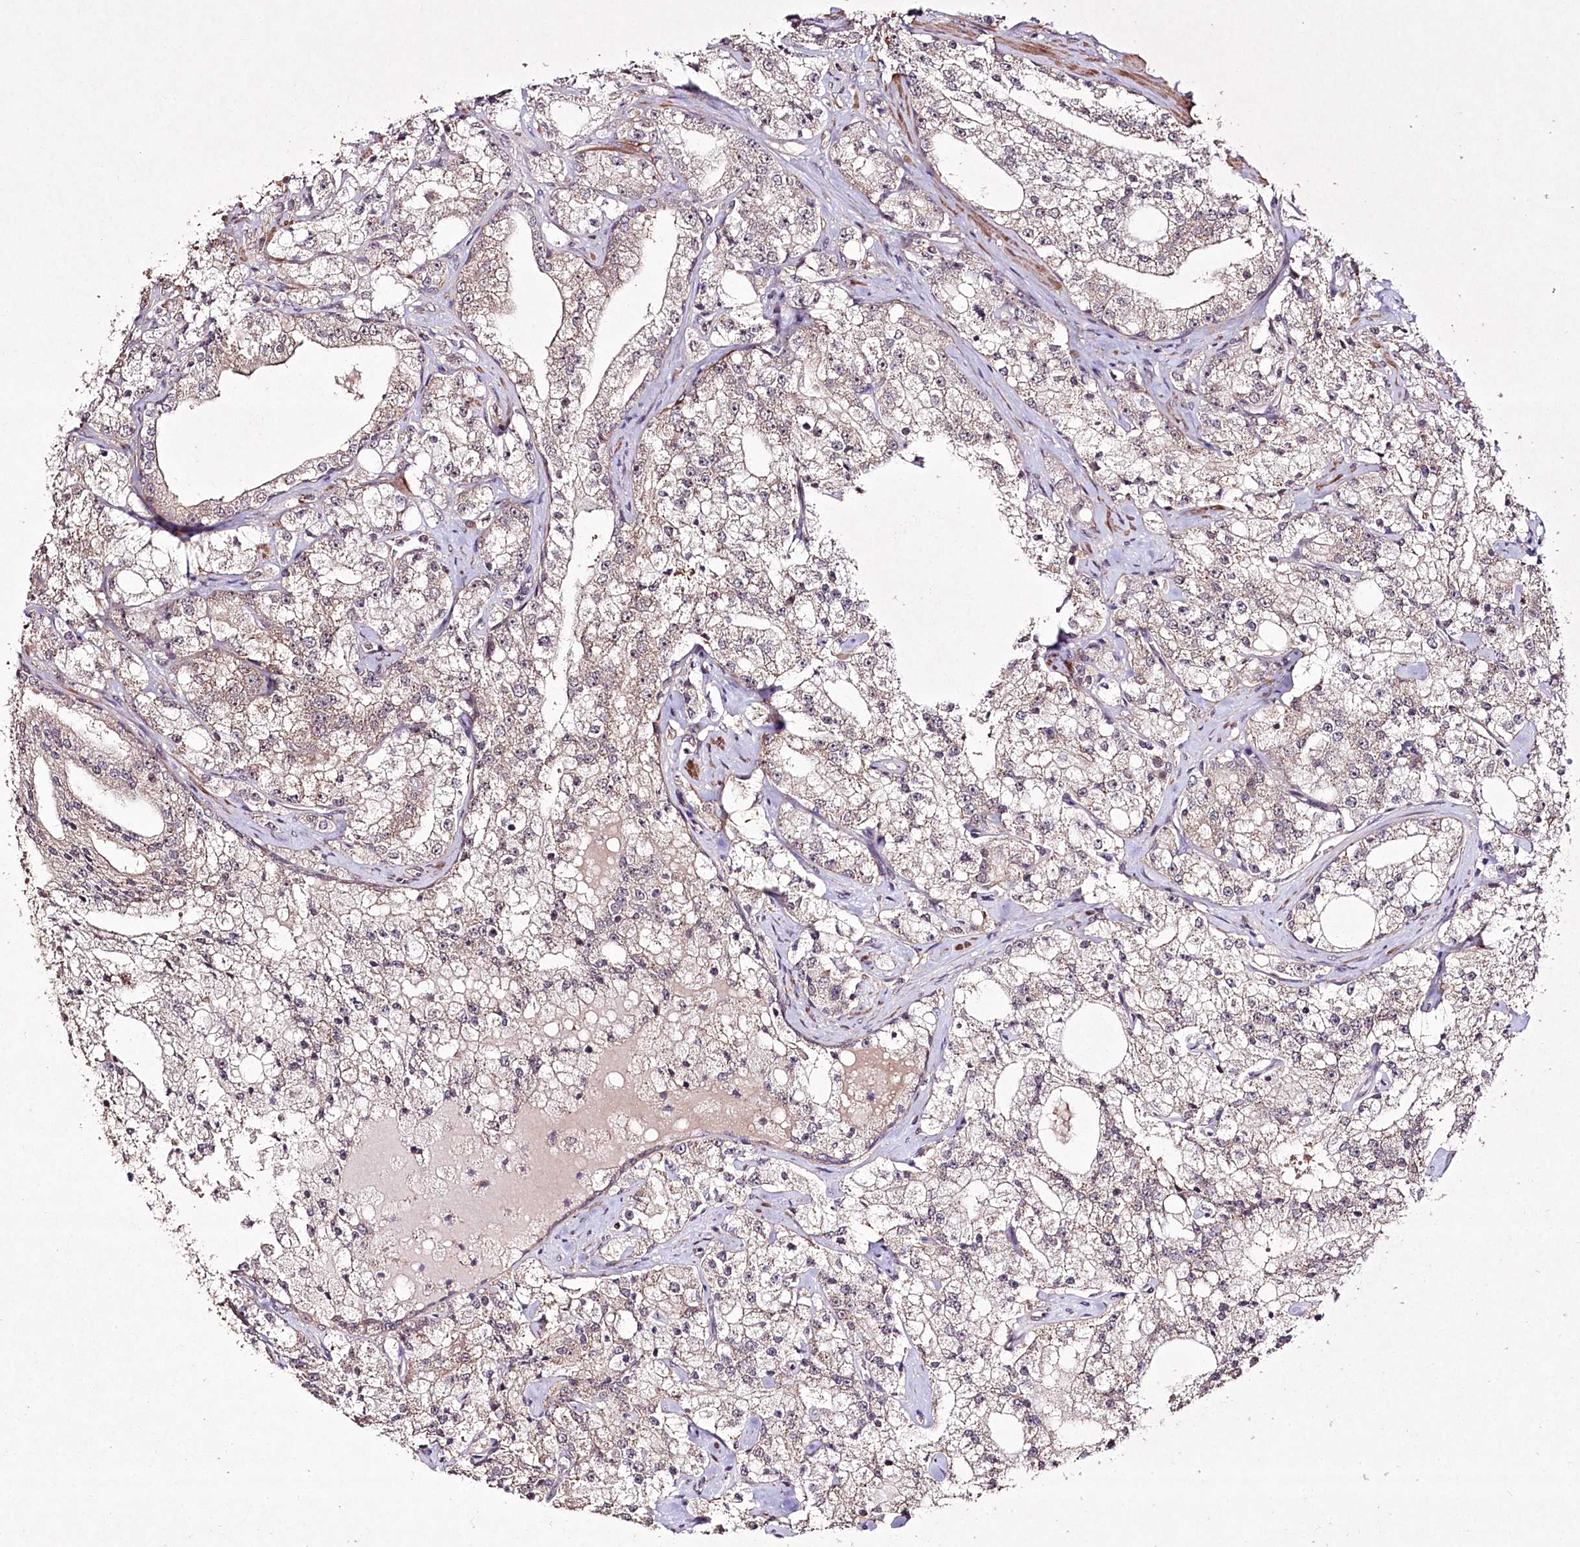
{"staining": {"intensity": "negative", "quantity": "none", "location": "none"}, "tissue": "prostate cancer", "cell_type": "Tumor cells", "image_type": "cancer", "snomed": [{"axis": "morphology", "description": "Adenocarcinoma, High grade"}, {"axis": "topography", "description": "Prostate"}], "caption": "Adenocarcinoma (high-grade) (prostate) was stained to show a protein in brown. There is no significant staining in tumor cells. Nuclei are stained in blue.", "gene": "CCDC59", "patient": {"sex": "male", "age": 64}}